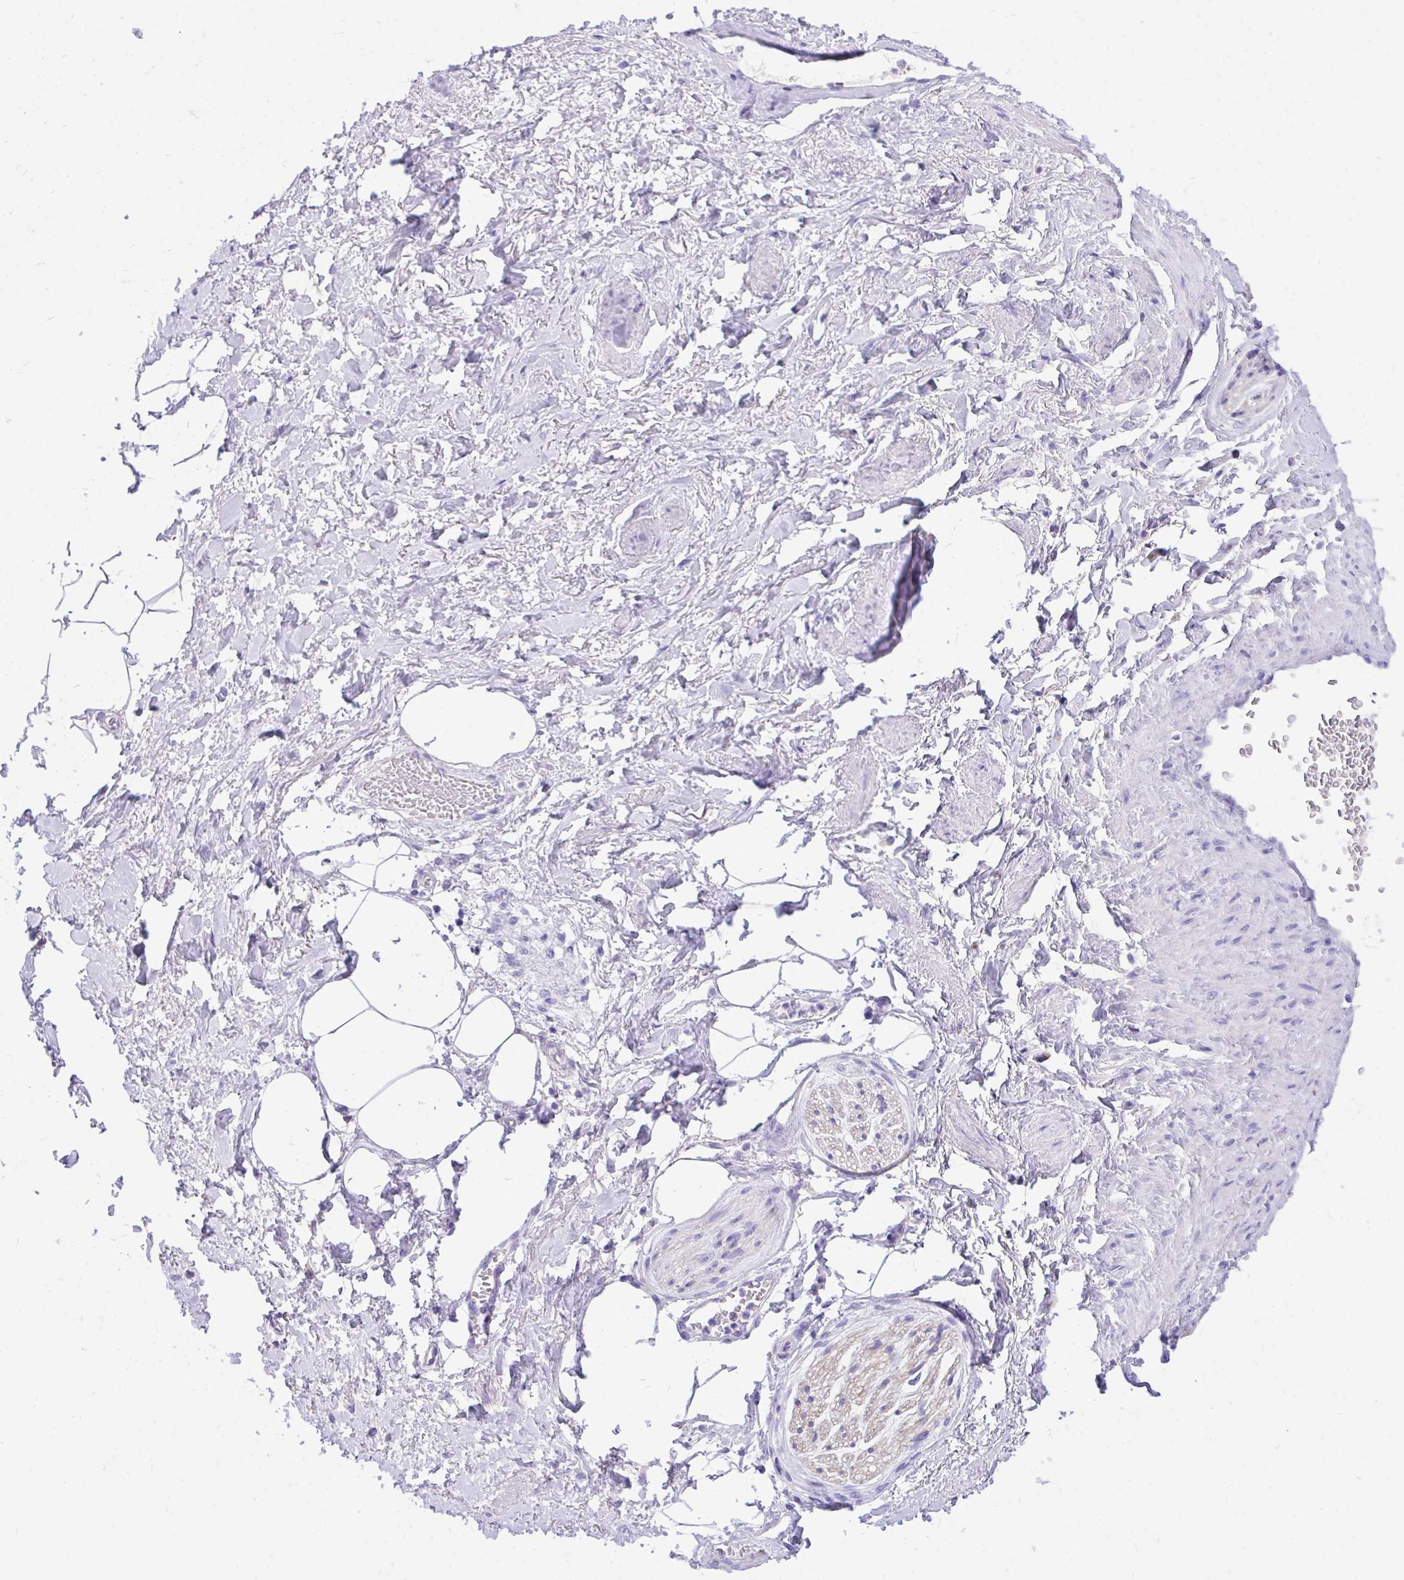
{"staining": {"intensity": "negative", "quantity": "none", "location": "none"}, "tissue": "adipose tissue", "cell_type": "Adipocytes", "image_type": "normal", "snomed": [{"axis": "morphology", "description": "Normal tissue, NOS"}, {"axis": "topography", "description": "Vagina"}, {"axis": "topography", "description": "Peripheral nerve tissue"}], "caption": "High magnification brightfield microscopy of benign adipose tissue stained with DAB (3,3'-diaminobenzidine) (brown) and counterstained with hematoxylin (blue): adipocytes show no significant expression.", "gene": "MON1A", "patient": {"sex": "female", "age": 71}}